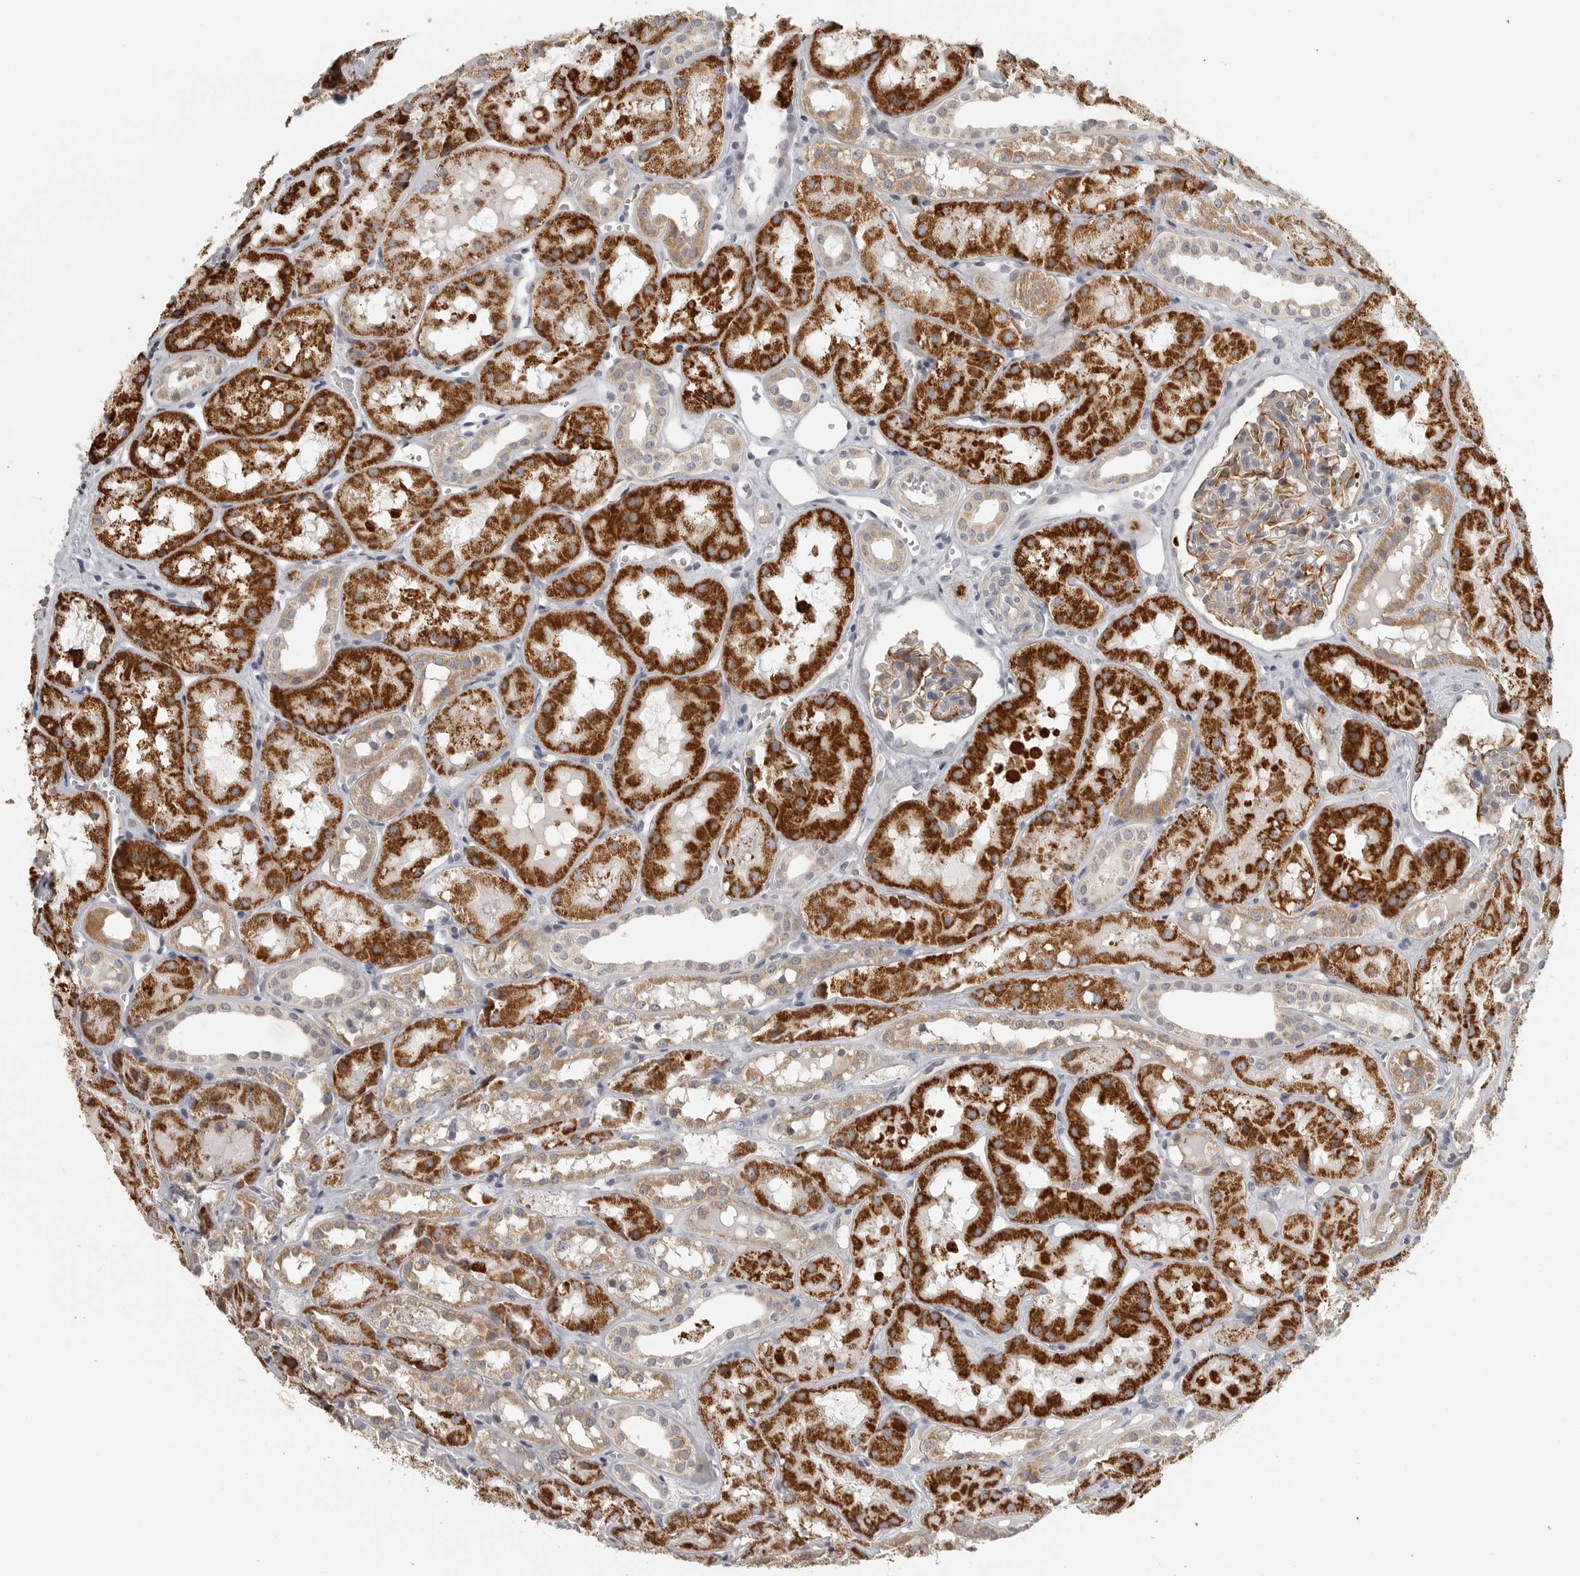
{"staining": {"intensity": "moderate", "quantity": "<25%", "location": "cytoplasmic/membranous"}, "tissue": "kidney", "cell_type": "Cells in glomeruli", "image_type": "normal", "snomed": [{"axis": "morphology", "description": "Normal tissue, NOS"}, {"axis": "topography", "description": "Kidney"}], "caption": "The photomicrograph displays a brown stain indicating the presence of a protein in the cytoplasmic/membranous of cells in glomeruli in kidney. (Brightfield microscopy of DAB IHC at high magnification).", "gene": "RXFP3", "patient": {"sex": "male", "age": 16}}